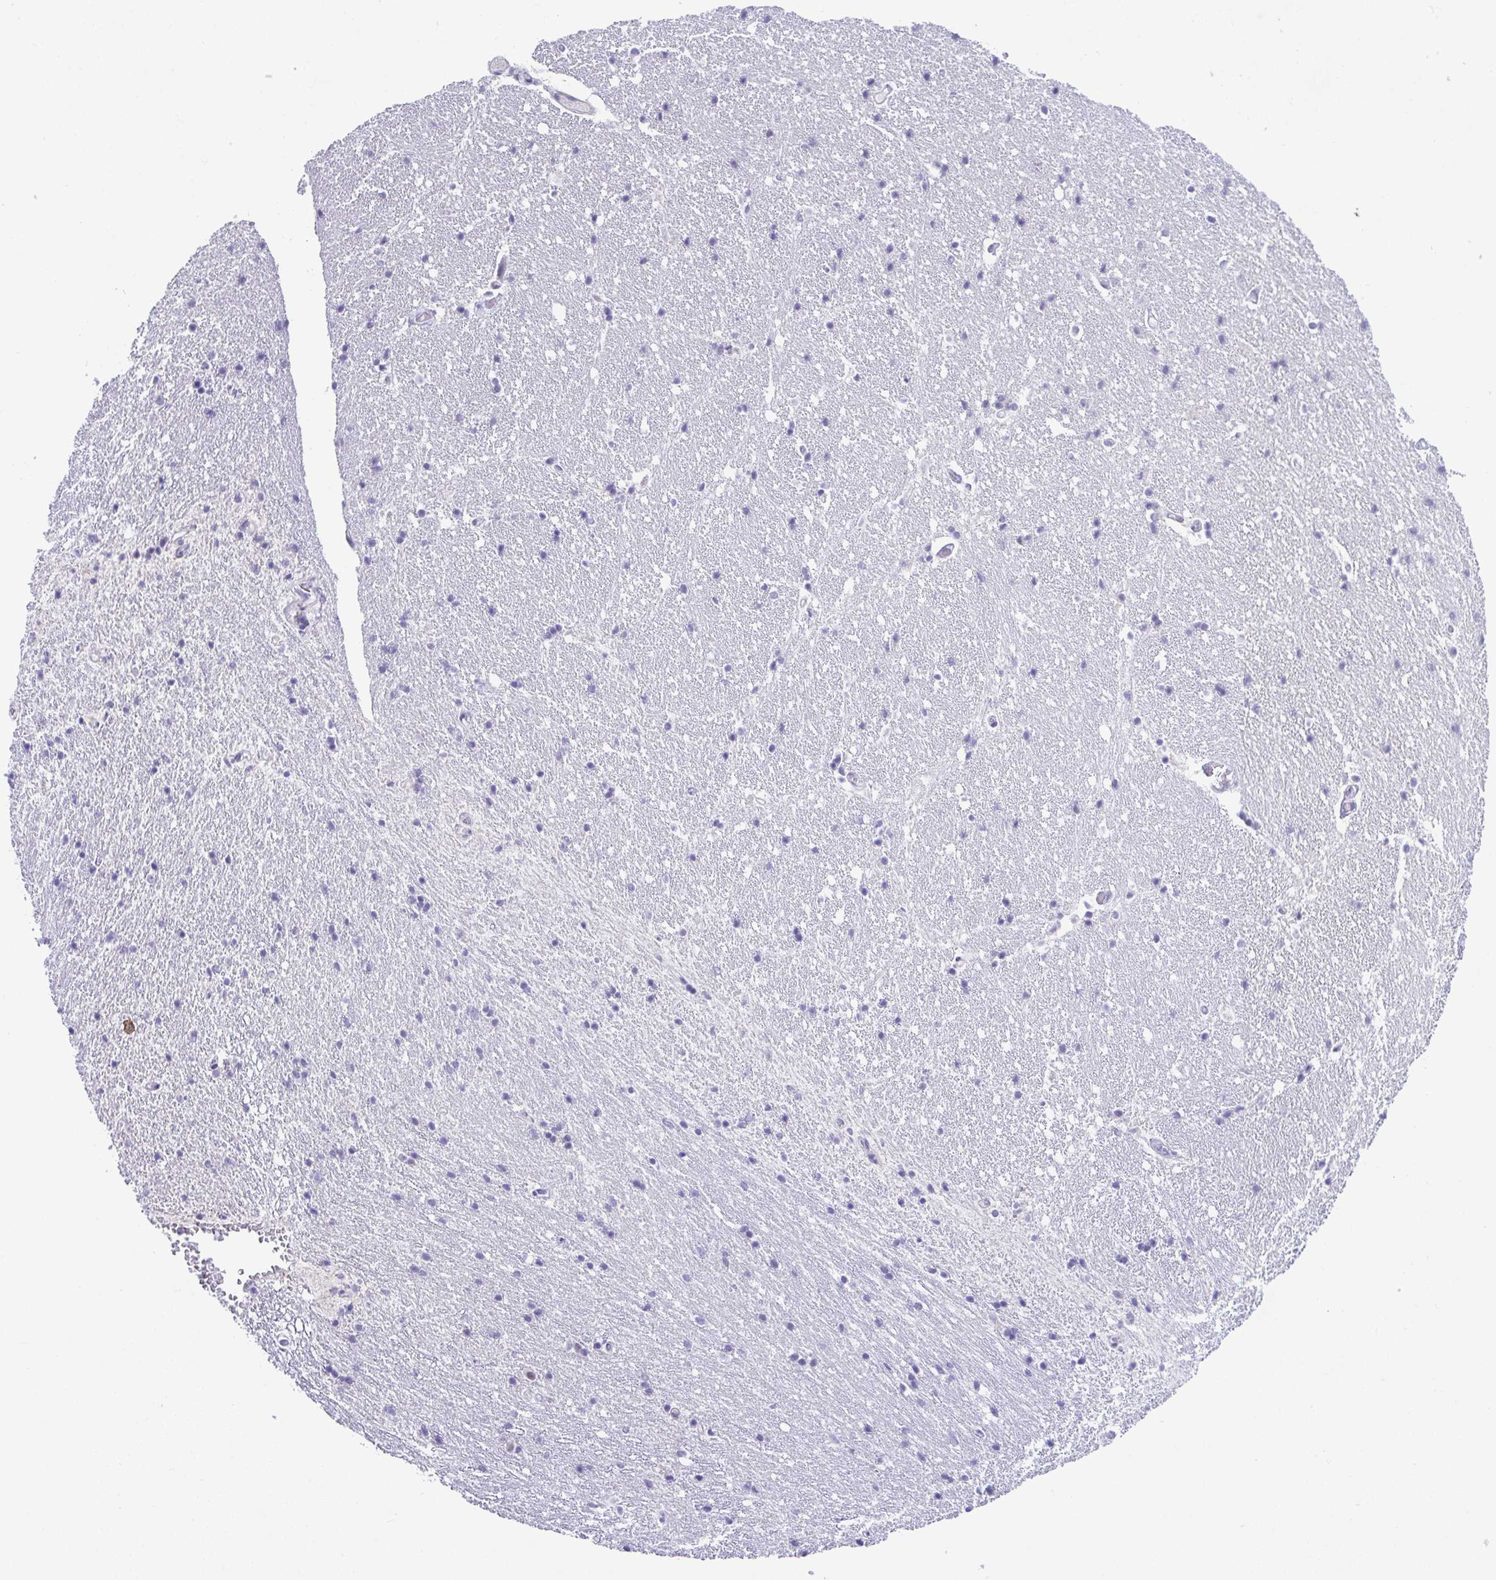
{"staining": {"intensity": "negative", "quantity": "none", "location": "none"}, "tissue": "hippocampus", "cell_type": "Glial cells", "image_type": "normal", "snomed": [{"axis": "morphology", "description": "Normal tissue, NOS"}, {"axis": "topography", "description": "Hippocampus"}], "caption": "Immunohistochemistry of benign human hippocampus exhibits no positivity in glial cells.", "gene": "ATP6V0D2", "patient": {"sex": "male", "age": 63}}